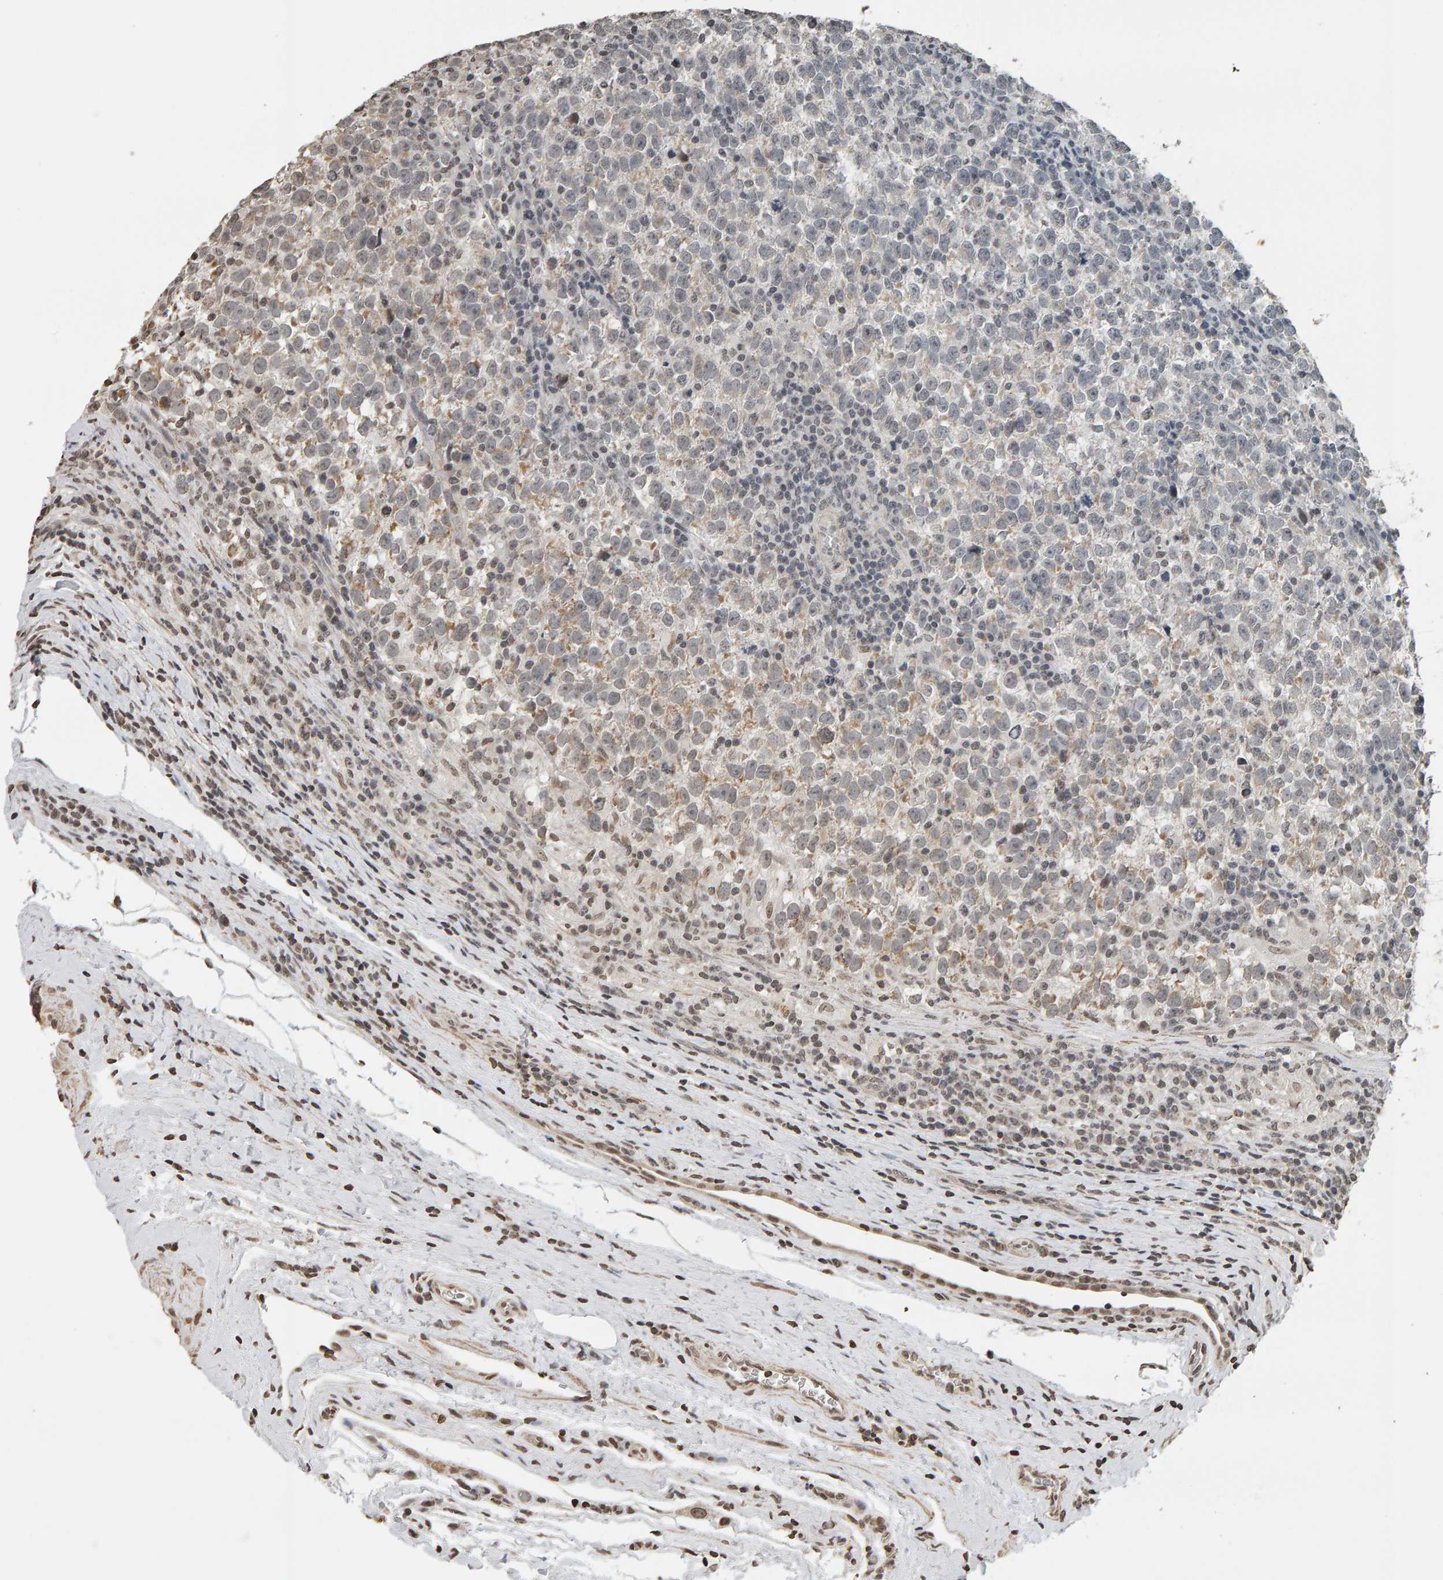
{"staining": {"intensity": "weak", "quantity": "<25%", "location": "cytoplasmic/membranous"}, "tissue": "testis cancer", "cell_type": "Tumor cells", "image_type": "cancer", "snomed": [{"axis": "morphology", "description": "Normal tissue, NOS"}, {"axis": "morphology", "description": "Seminoma, NOS"}, {"axis": "topography", "description": "Testis"}], "caption": "A high-resolution histopathology image shows immunohistochemistry (IHC) staining of seminoma (testis), which shows no significant expression in tumor cells.", "gene": "AFF4", "patient": {"sex": "male", "age": 43}}